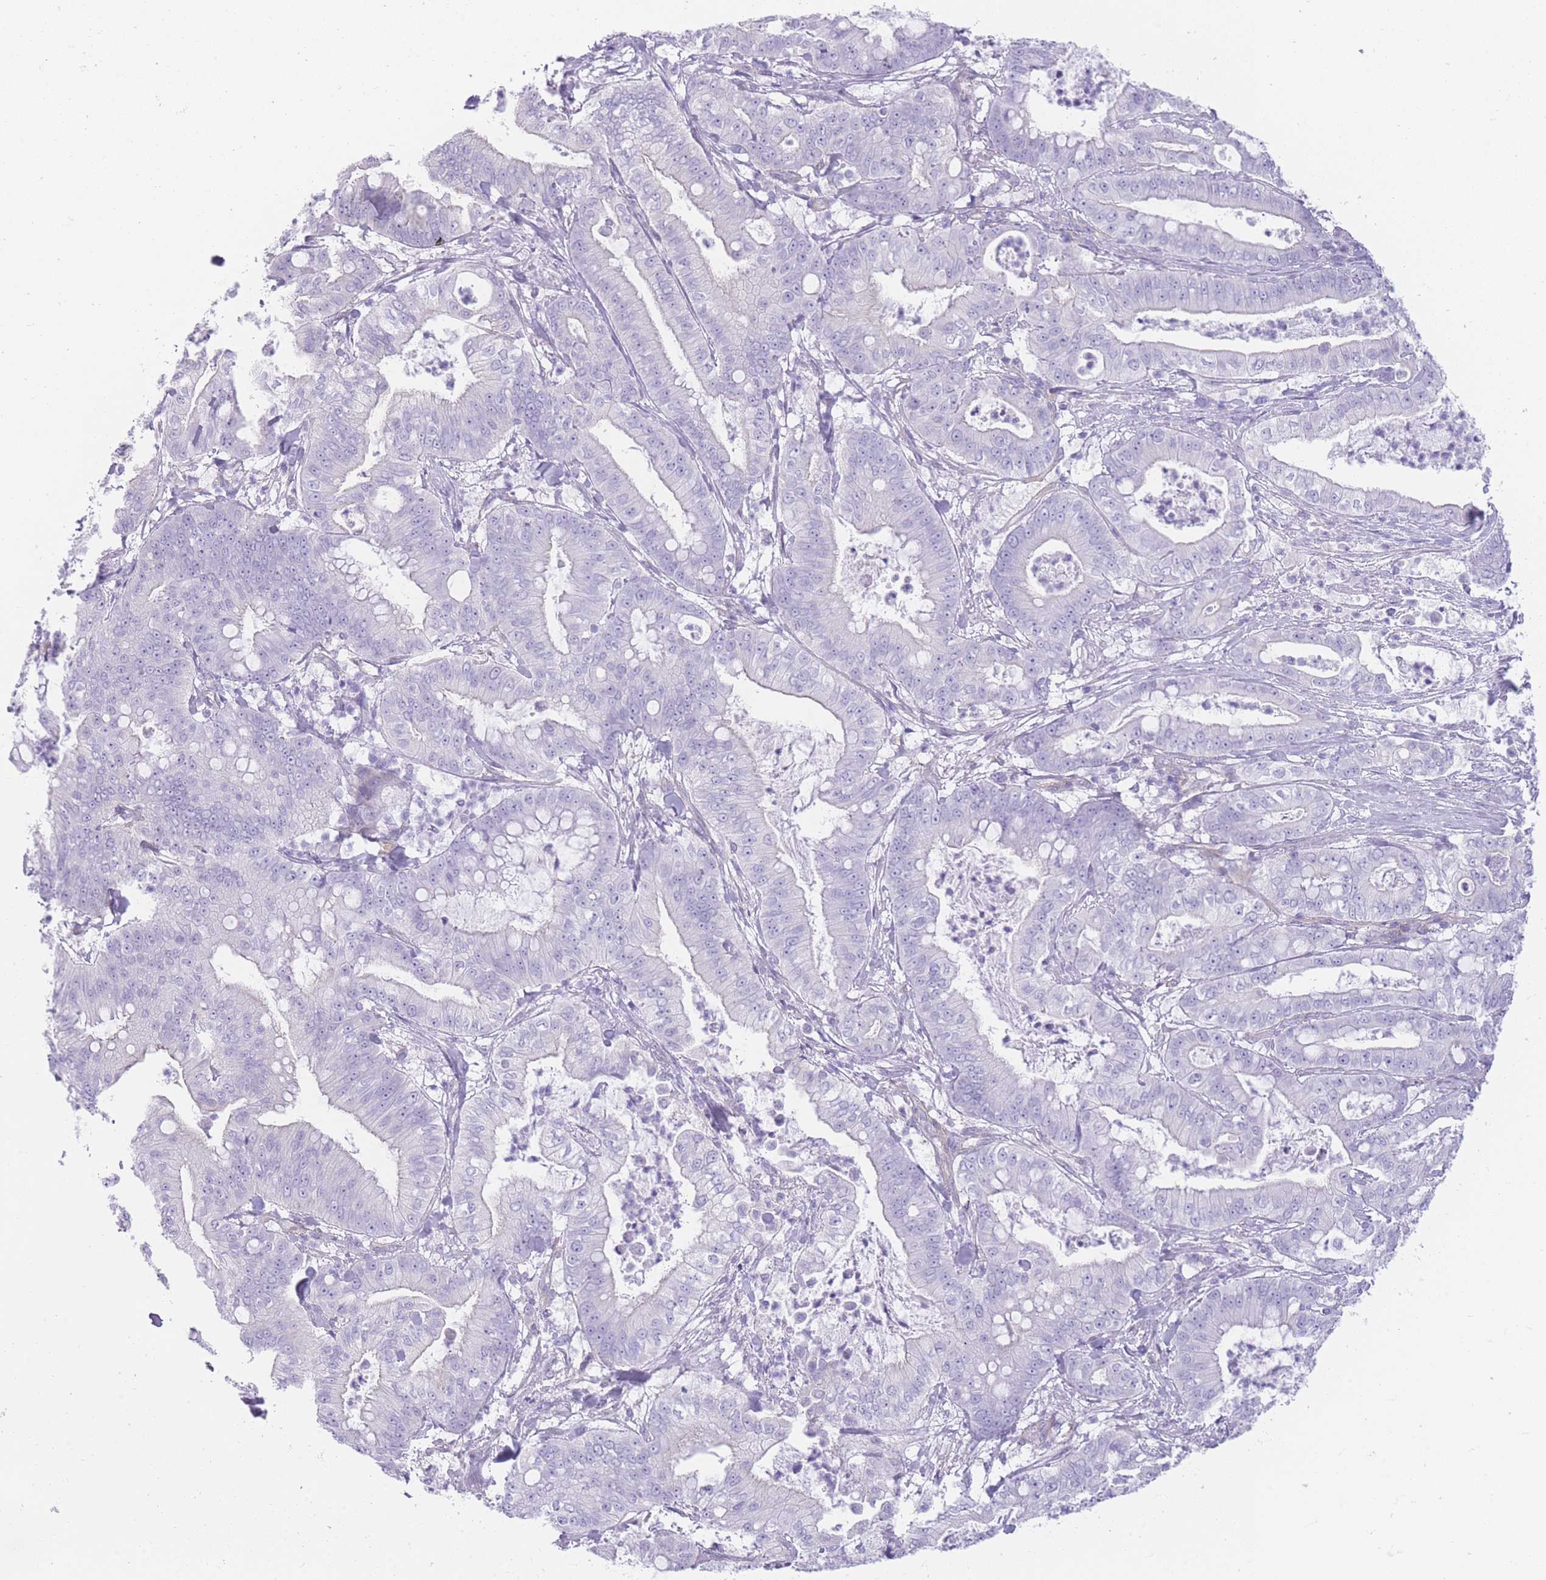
{"staining": {"intensity": "negative", "quantity": "none", "location": "none"}, "tissue": "pancreatic cancer", "cell_type": "Tumor cells", "image_type": "cancer", "snomed": [{"axis": "morphology", "description": "Adenocarcinoma, NOS"}, {"axis": "topography", "description": "Pancreas"}], "caption": "Adenocarcinoma (pancreatic) stained for a protein using immunohistochemistry (IHC) reveals no expression tumor cells.", "gene": "OR11H12", "patient": {"sex": "male", "age": 71}}